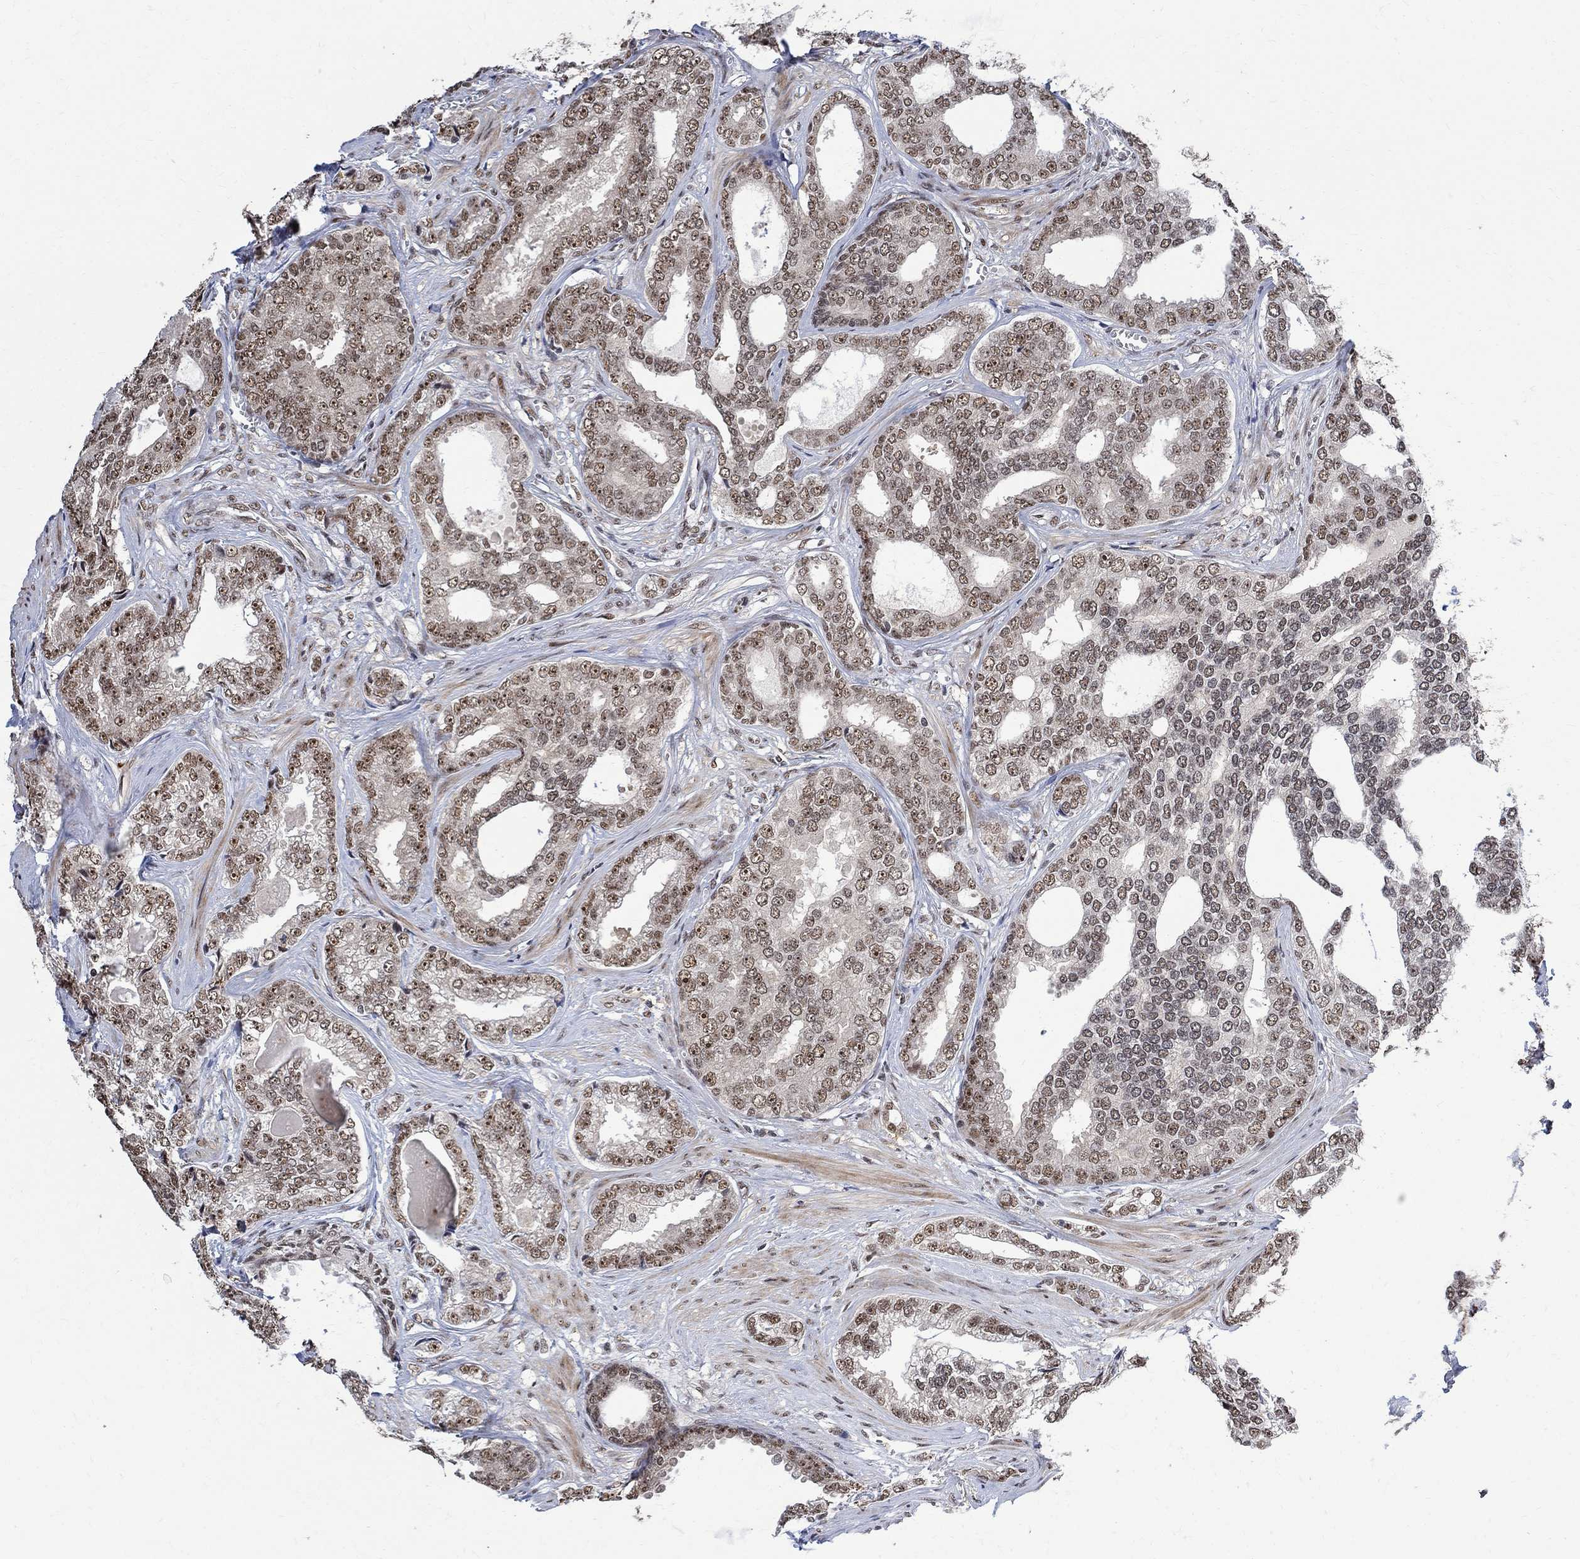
{"staining": {"intensity": "moderate", "quantity": "<25%", "location": "nuclear"}, "tissue": "prostate cancer", "cell_type": "Tumor cells", "image_type": "cancer", "snomed": [{"axis": "morphology", "description": "Adenocarcinoma, NOS"}, {"axis": "topography", "description": "Prostate"}], "caption": "Immunohistochemical staining of prostate cancer (adenocarcinoma) exhibits low levels of moderate nuclear protein positivity in about <25% of tumor cells.", "gene": "E4F1", "patient": {"sex": "male", "age": 67}}